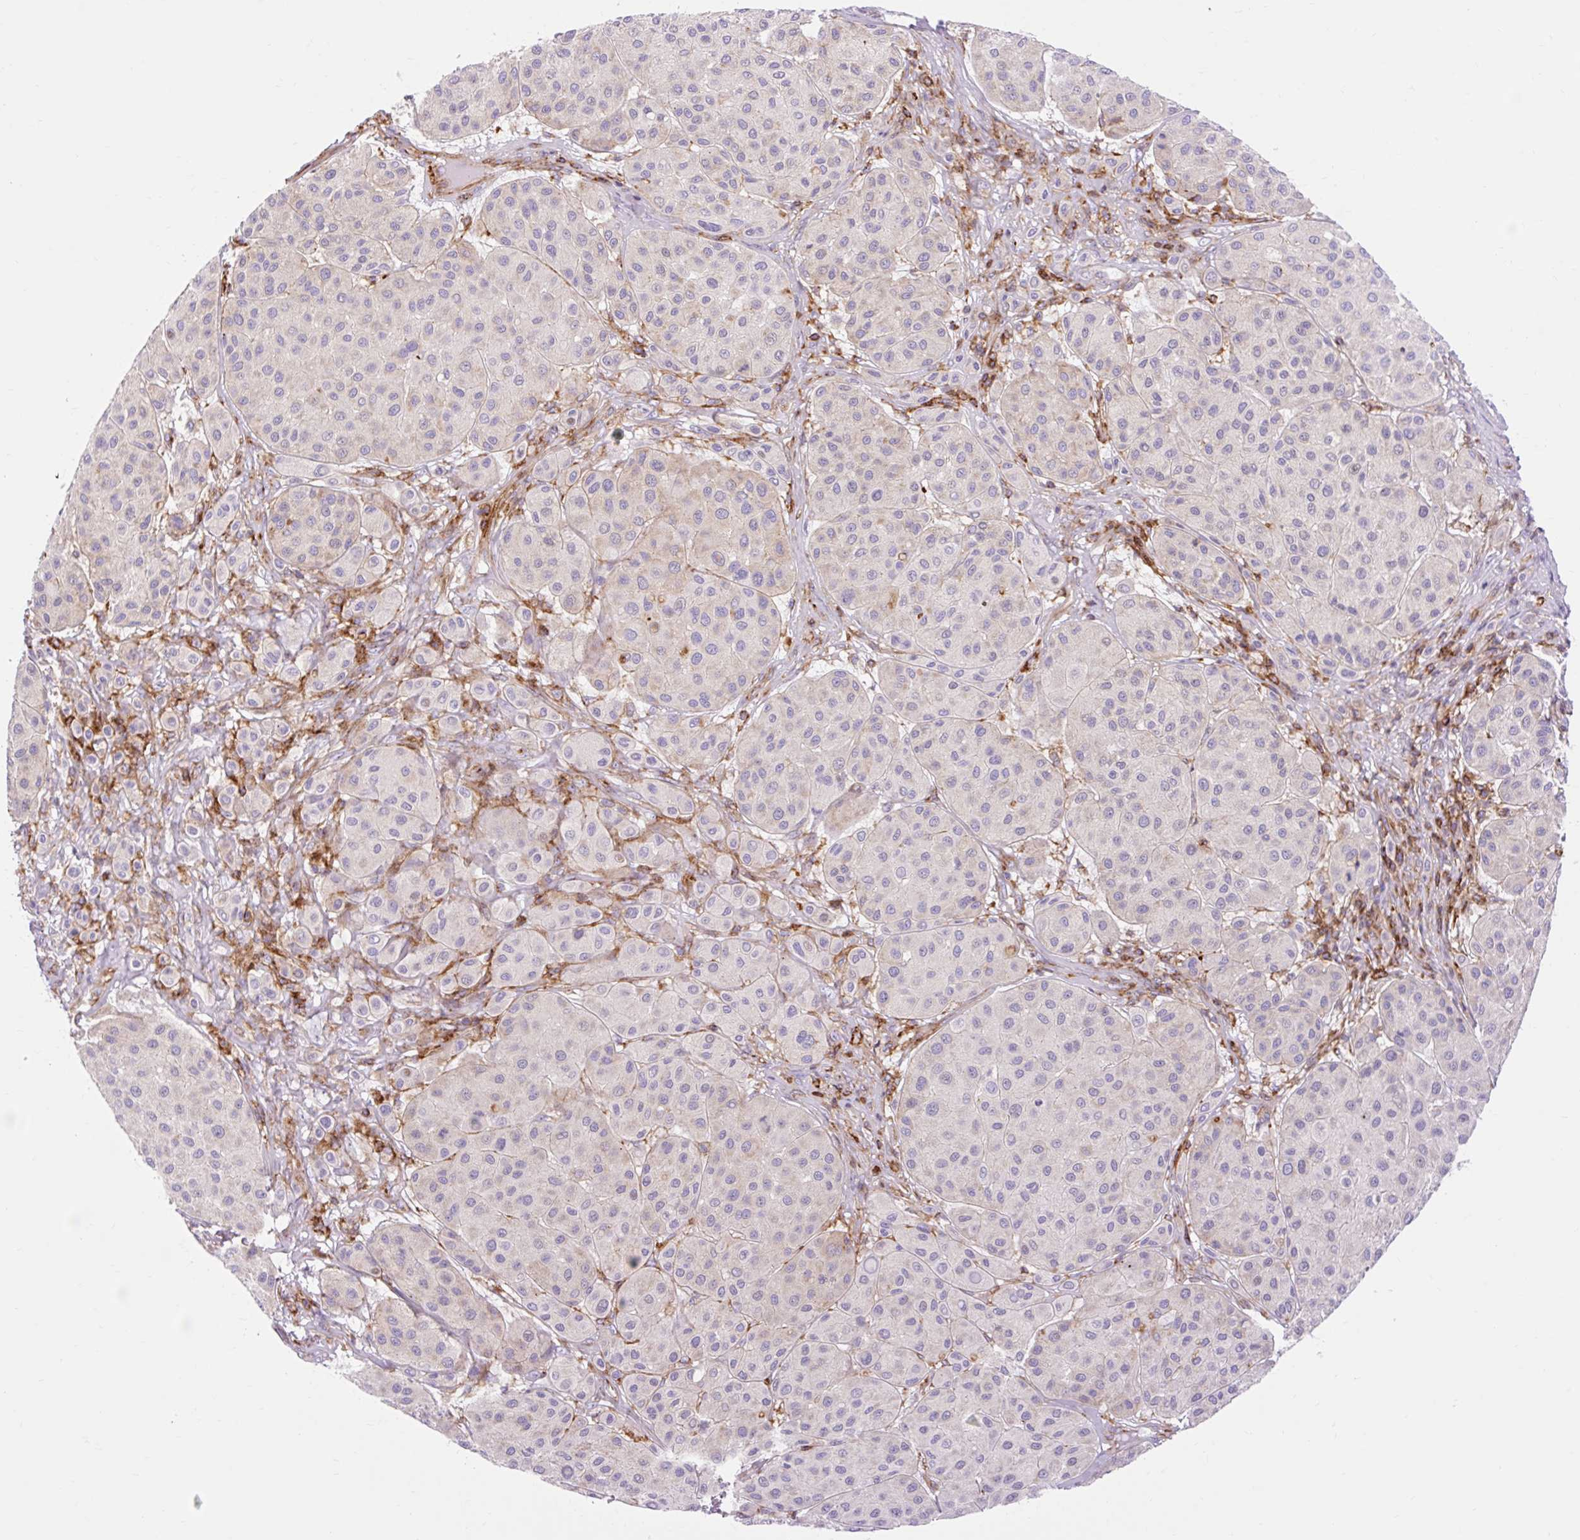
{"staining": {"intensity": "negative", "quantity": "none", "location": "none"}, "tissue": "melanoma", "cell_type": "Tumor cells", "image_type": "cancer", "snomed": [{"axis": "morphology", "description": "Malignant melanoma, Metastatic site"}, {"axis": "topography", "description": "Smooth muscle"}], "caption": "IHC histopathology image of neoplastic tissue: human malignant melanoma (metastatic site) stained with DAB (3,3'-diaminobenzidine) reveals no significant protein expression in tumor cells.", "gene": "CORO7-PAM16", "patient": {"sex": "male", "age": 41}}